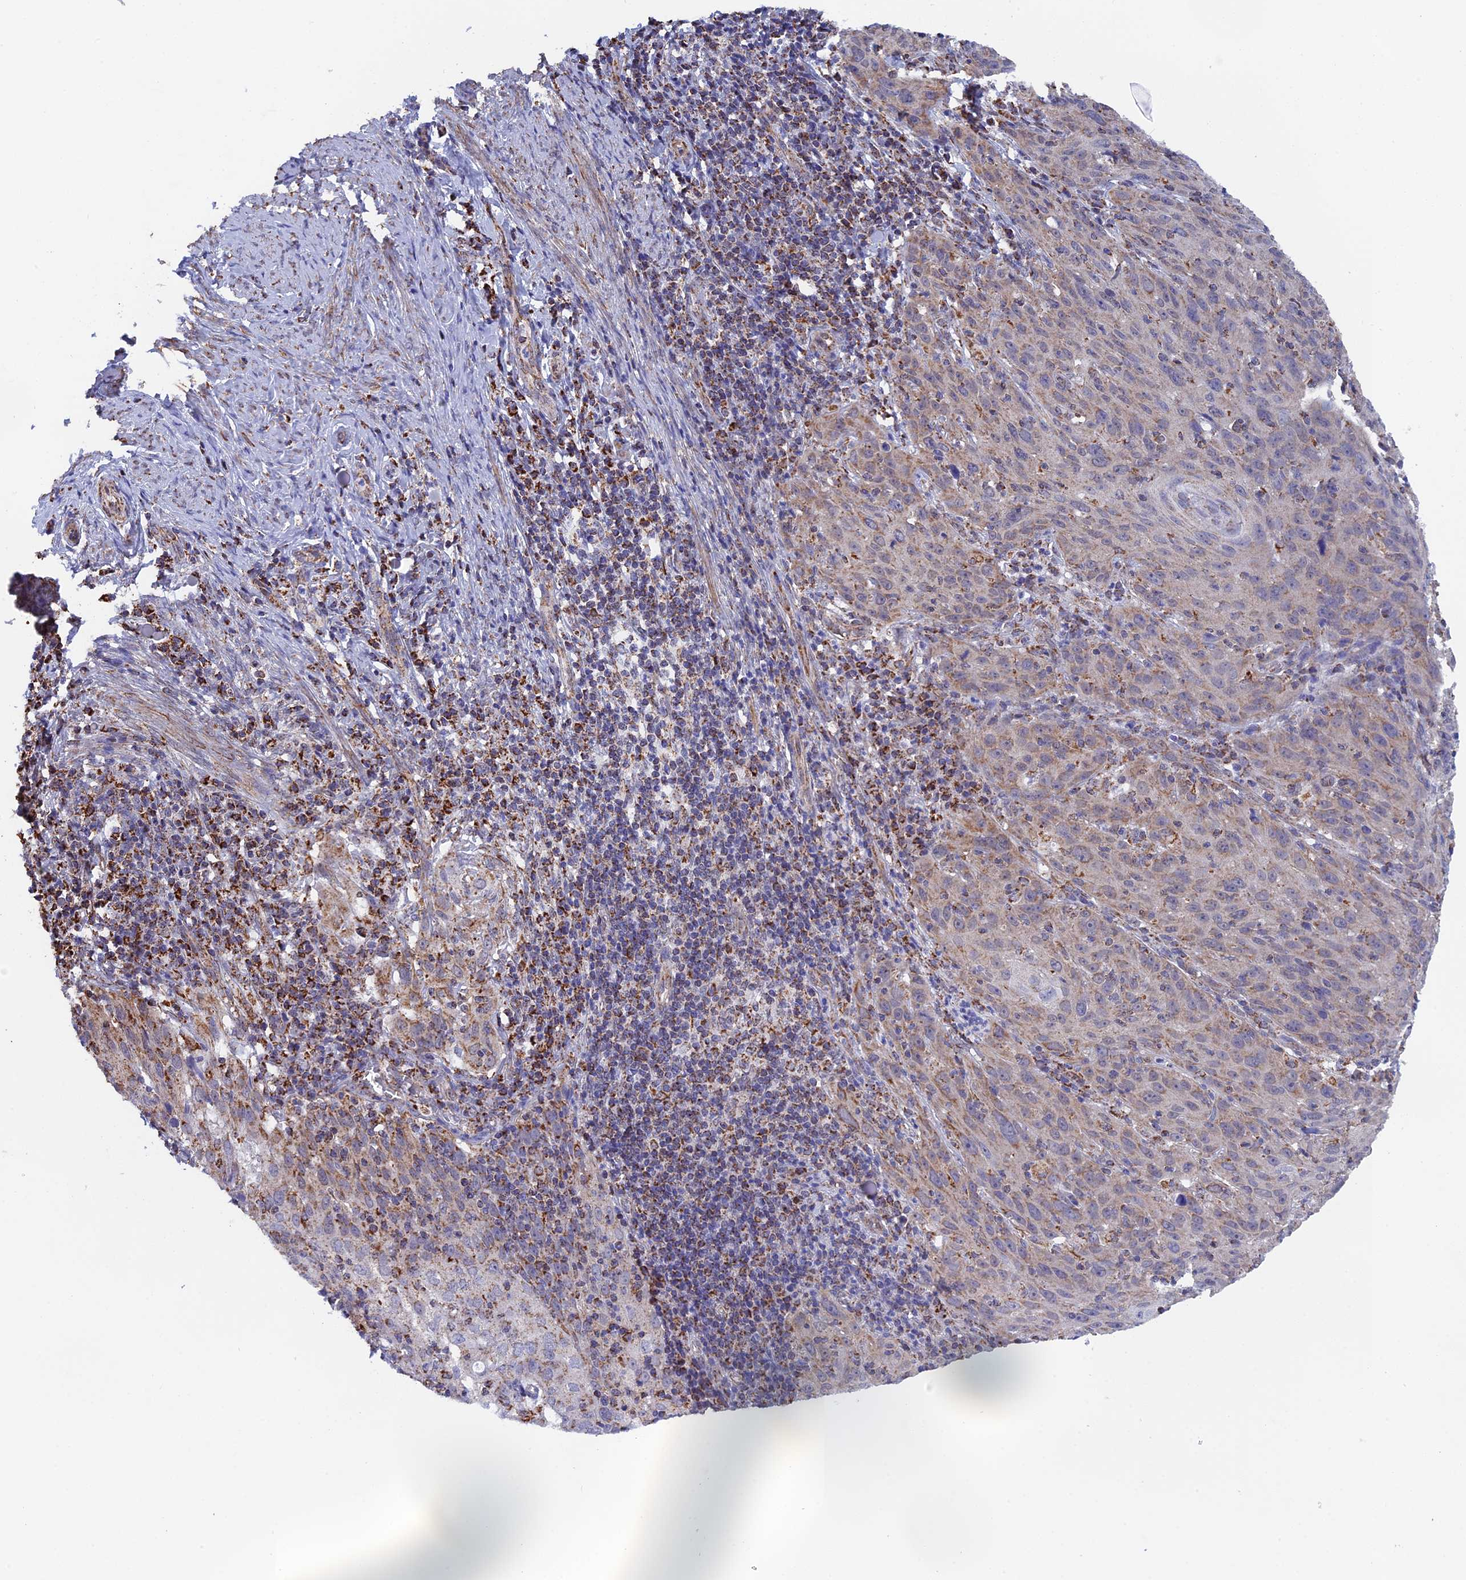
{"staining": {"intensity": "weak", "quantity": "<25%", "location": "cytoplasmic/membranous"}, "tissue": "cervical cancer", "cell_type": "Tumor cells", "image_type": "cancer", "snomed": [{"axis": "morphology", "description": "Squamous cell carcinoma, NOS"}, {"axis": "topography", "description": "Cervix"}], "caption": "A photomicrograph of cervical squamous cell carcinoma stained for a protein shows no brown staining in tumor cells.", "gene": "CDC16", "patient": {"sex": "female", "age": 50}}